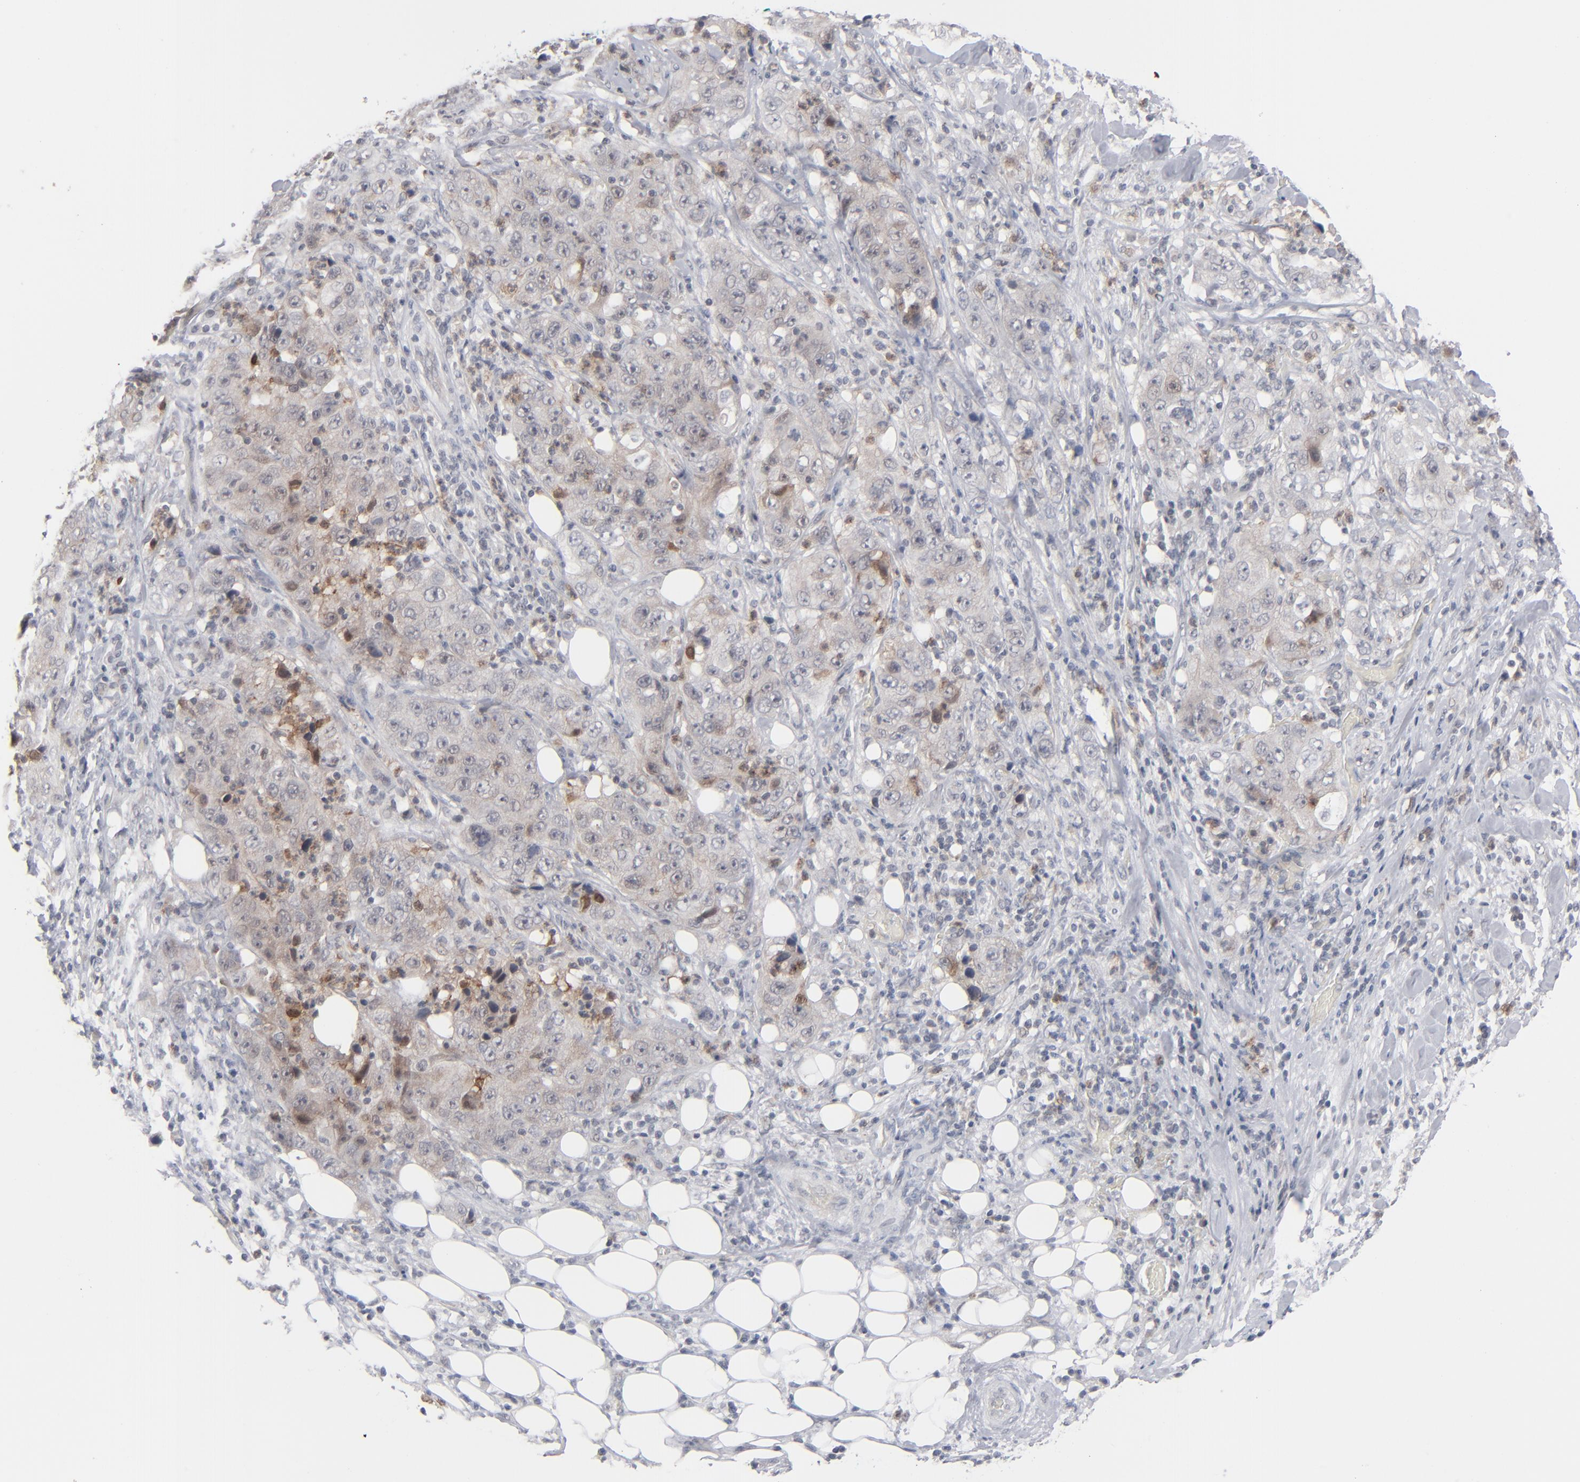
{"staining": {"intensity": "weak", "quantity": ">75%", "location": "cytoplasmic/membranous,nuclear"}, "tissue": "lung cancer", "cell_type": "Tumor cells", "image_type": "cancer", "snomed": [{"axis": "morphology", "description": "Squamous cell carcinoma, NOS"}, {"axis": "topography", "description": "Lung"}], "caption": "Protein staining of lung squamous cell carcinoma tissue reveals weak cytoplasmic/membranous and nuclear expression in approximately >75% of tumor cells.", "gene": "POF1B", "patient": {"sex": "male", "age": 64}}